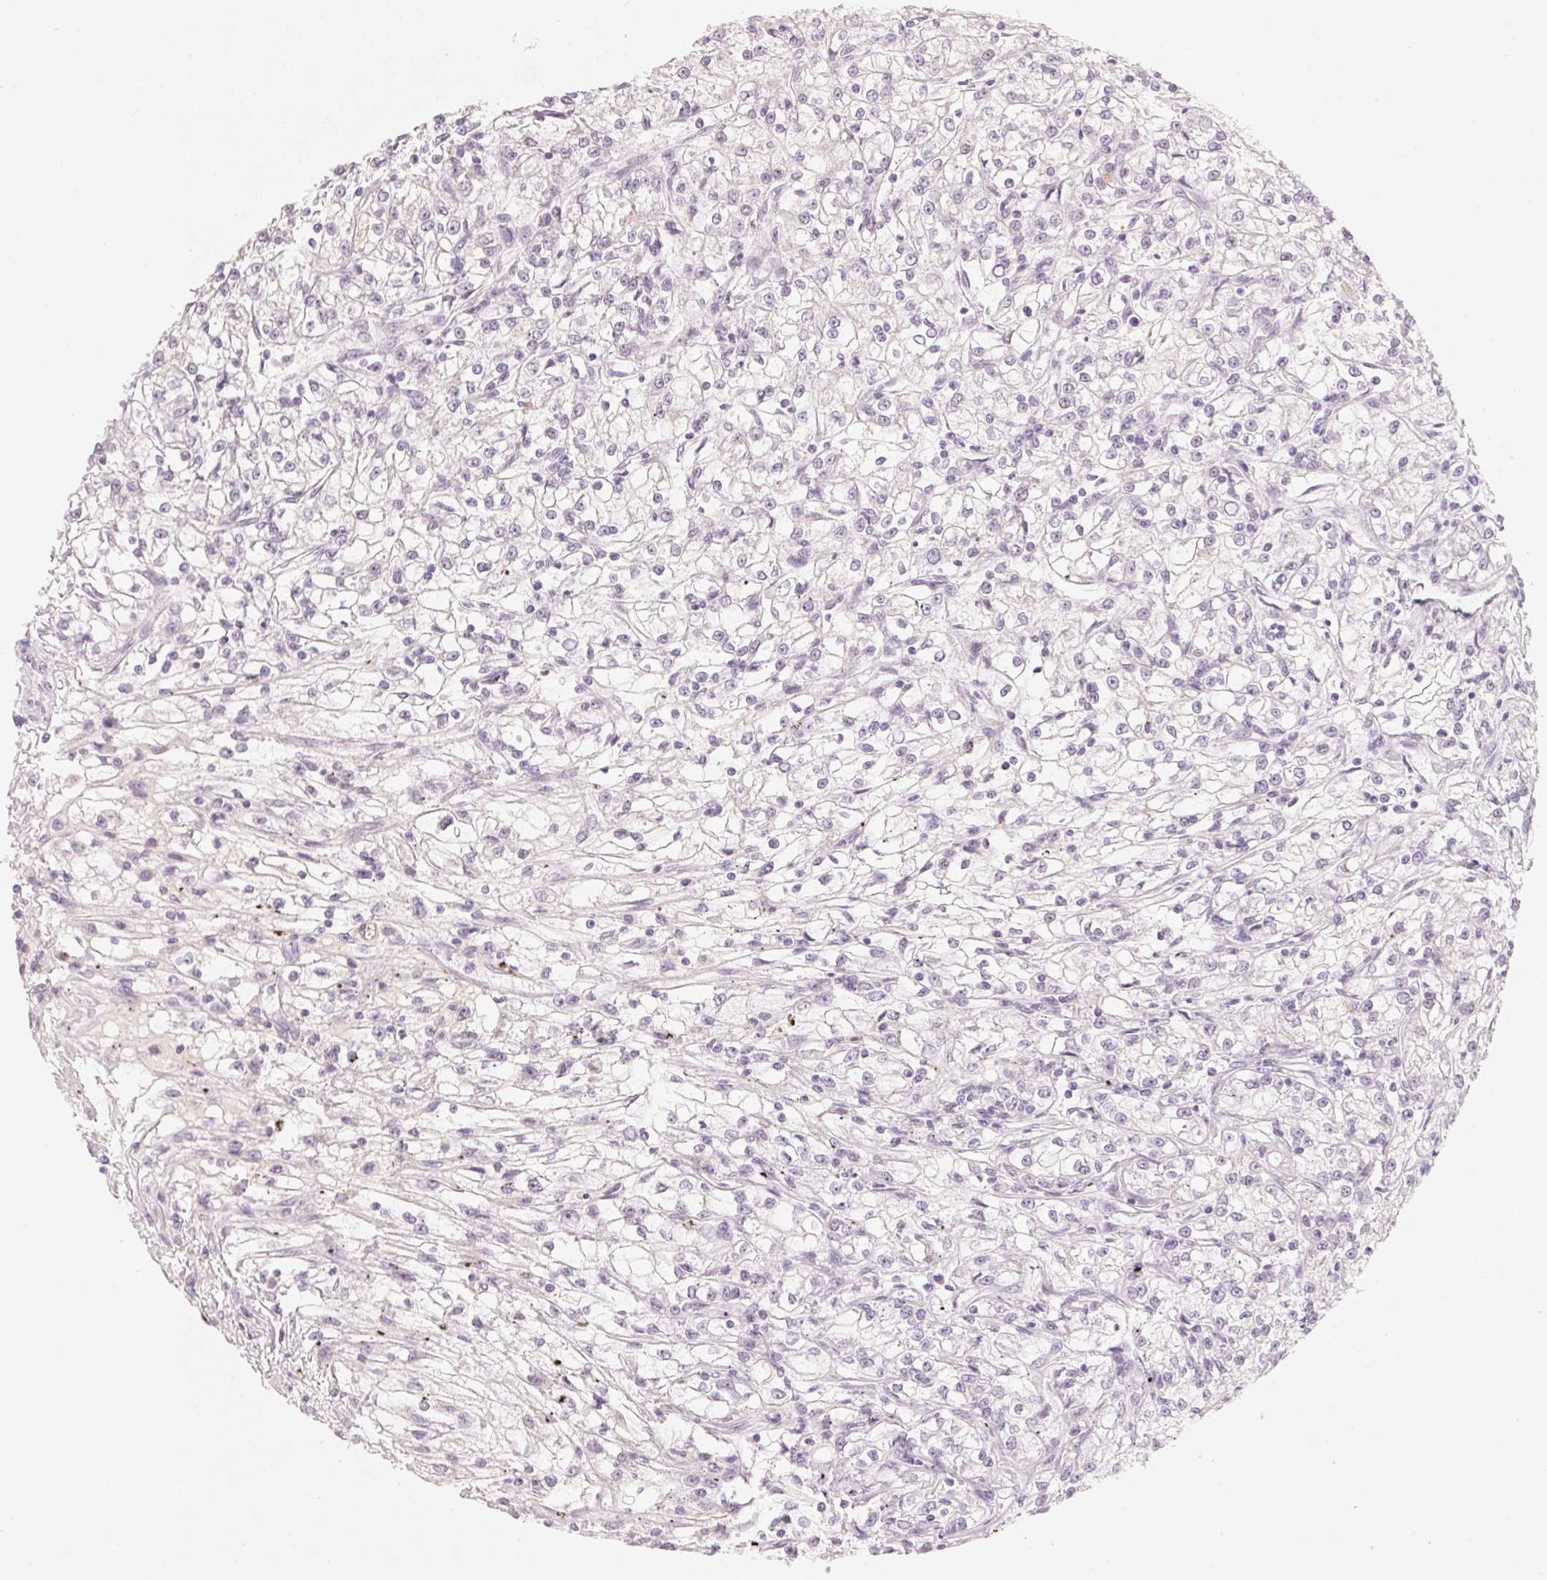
{"staining": {"intensity": "negative", "quantity": "none", "location": "none"}, "tissue": "renal cancer", "cell_type": "Tumor cells", "image_type": "cancer", "snomed": [{"axis": "morphology", "description": "Adenocarcinoma, NOS"}, {"axis": "topography", "description": "Kidney"}], "caption": "Tumor cells are negative for brown protein staining in renal cancer.", "gene": "CFHR2", "patient": {"sex": "female", "age": 59}}